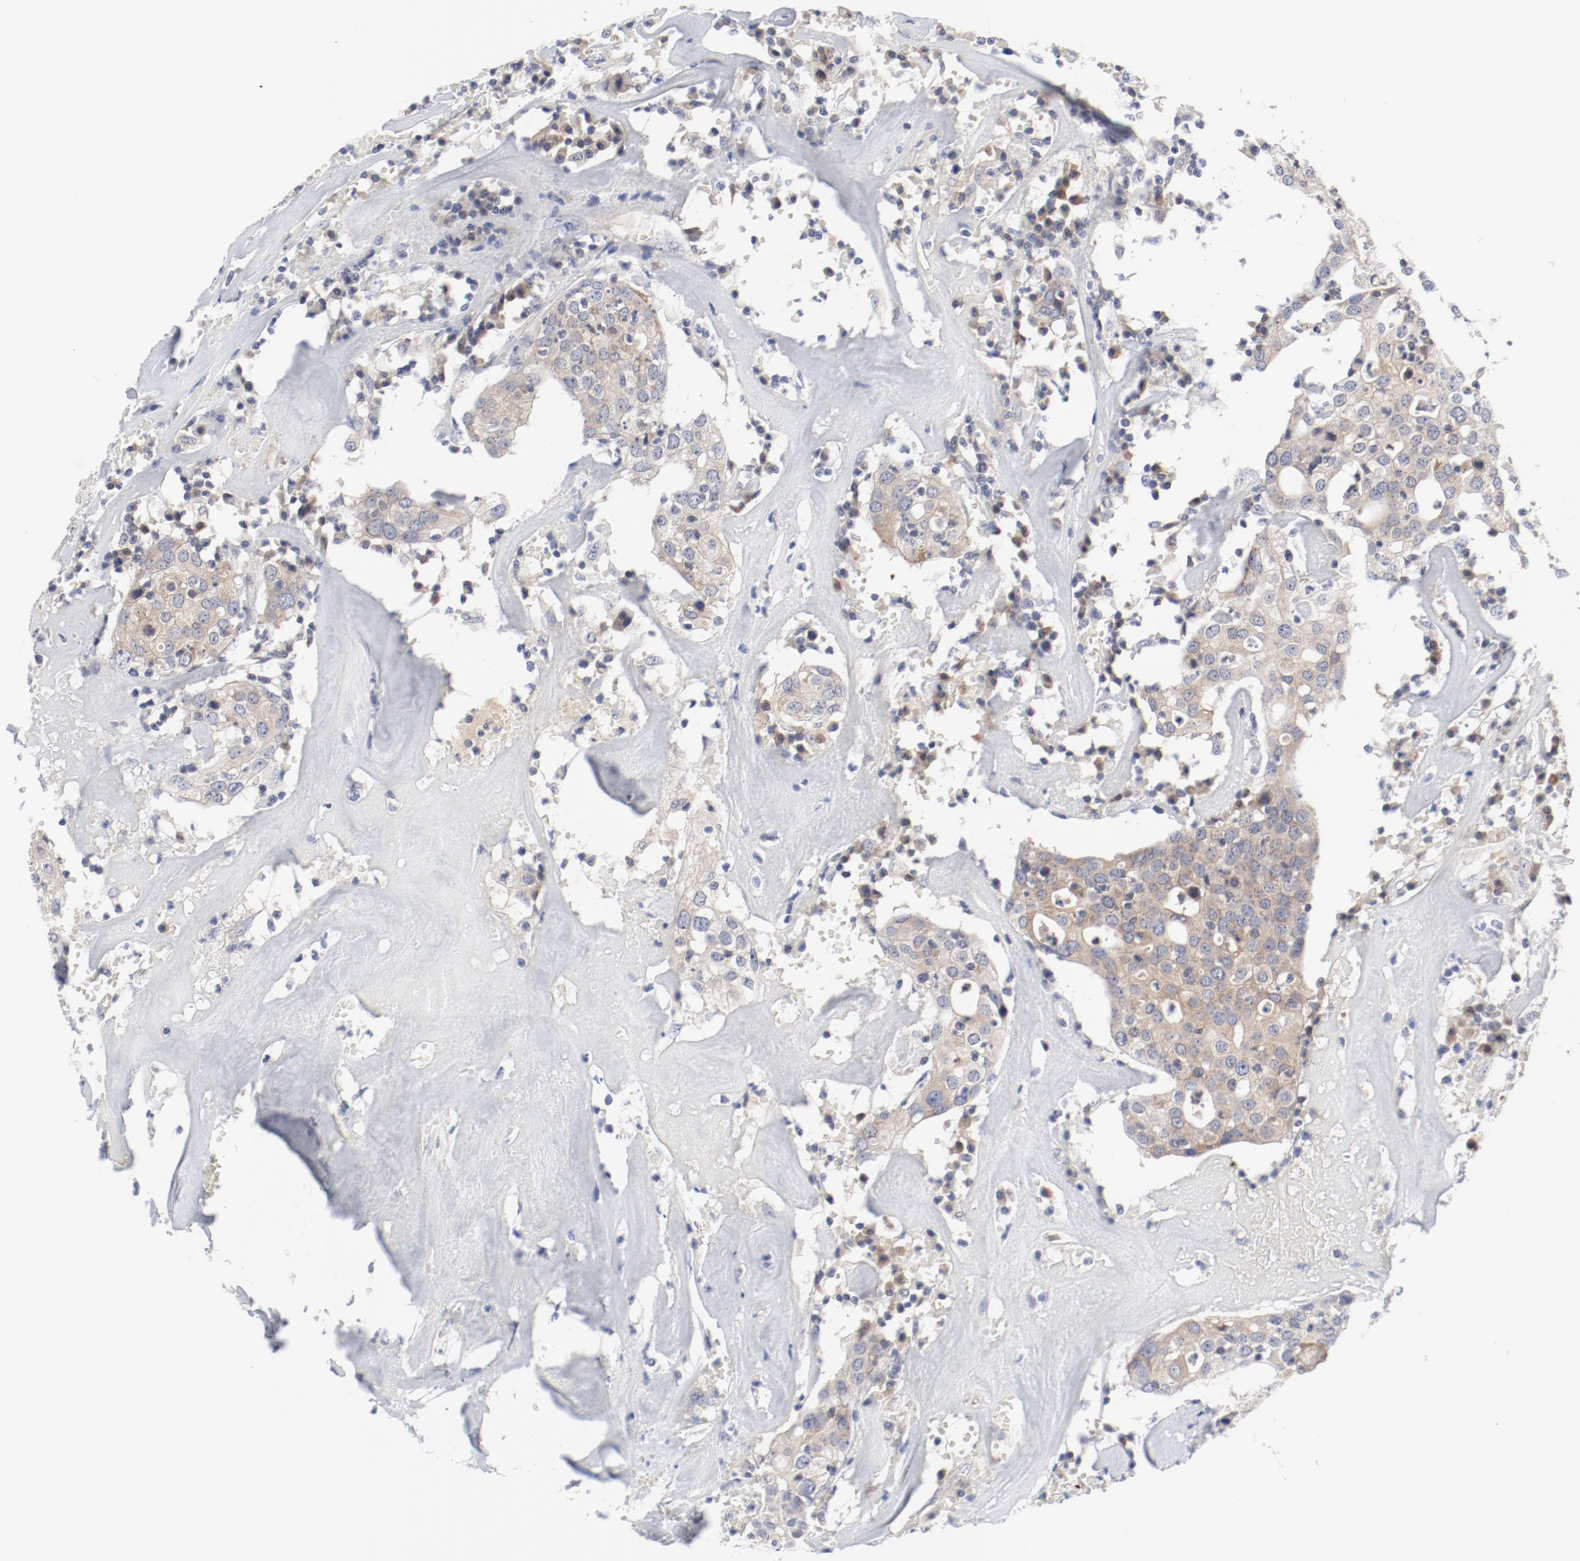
{"staining": {"intensity": "weak", "quantity": ">75%", "location": "cytoplasmic/membranous"}, "tissue": "head and neck cancer", "cell_type": "Tumor cells", "image_type": "cancer", "snomed": [{"axis": "morphology", "description": "Adenocarcinoma, NOS"}, {"axis": "topography", "description": "Salivary gland"}, {"axis": "topography", "description": "Head-Neck"}], "caption": "Immunohistochemical staining of human head and neck cancer demonstrates weak cytoplasmic/membranous protein positivity in about >75% of tumor cells. (DAB IHC with brightfield microscopy, high magnification).", "gene": "BAD", "patient": {"sex": "female", "age": 65}}